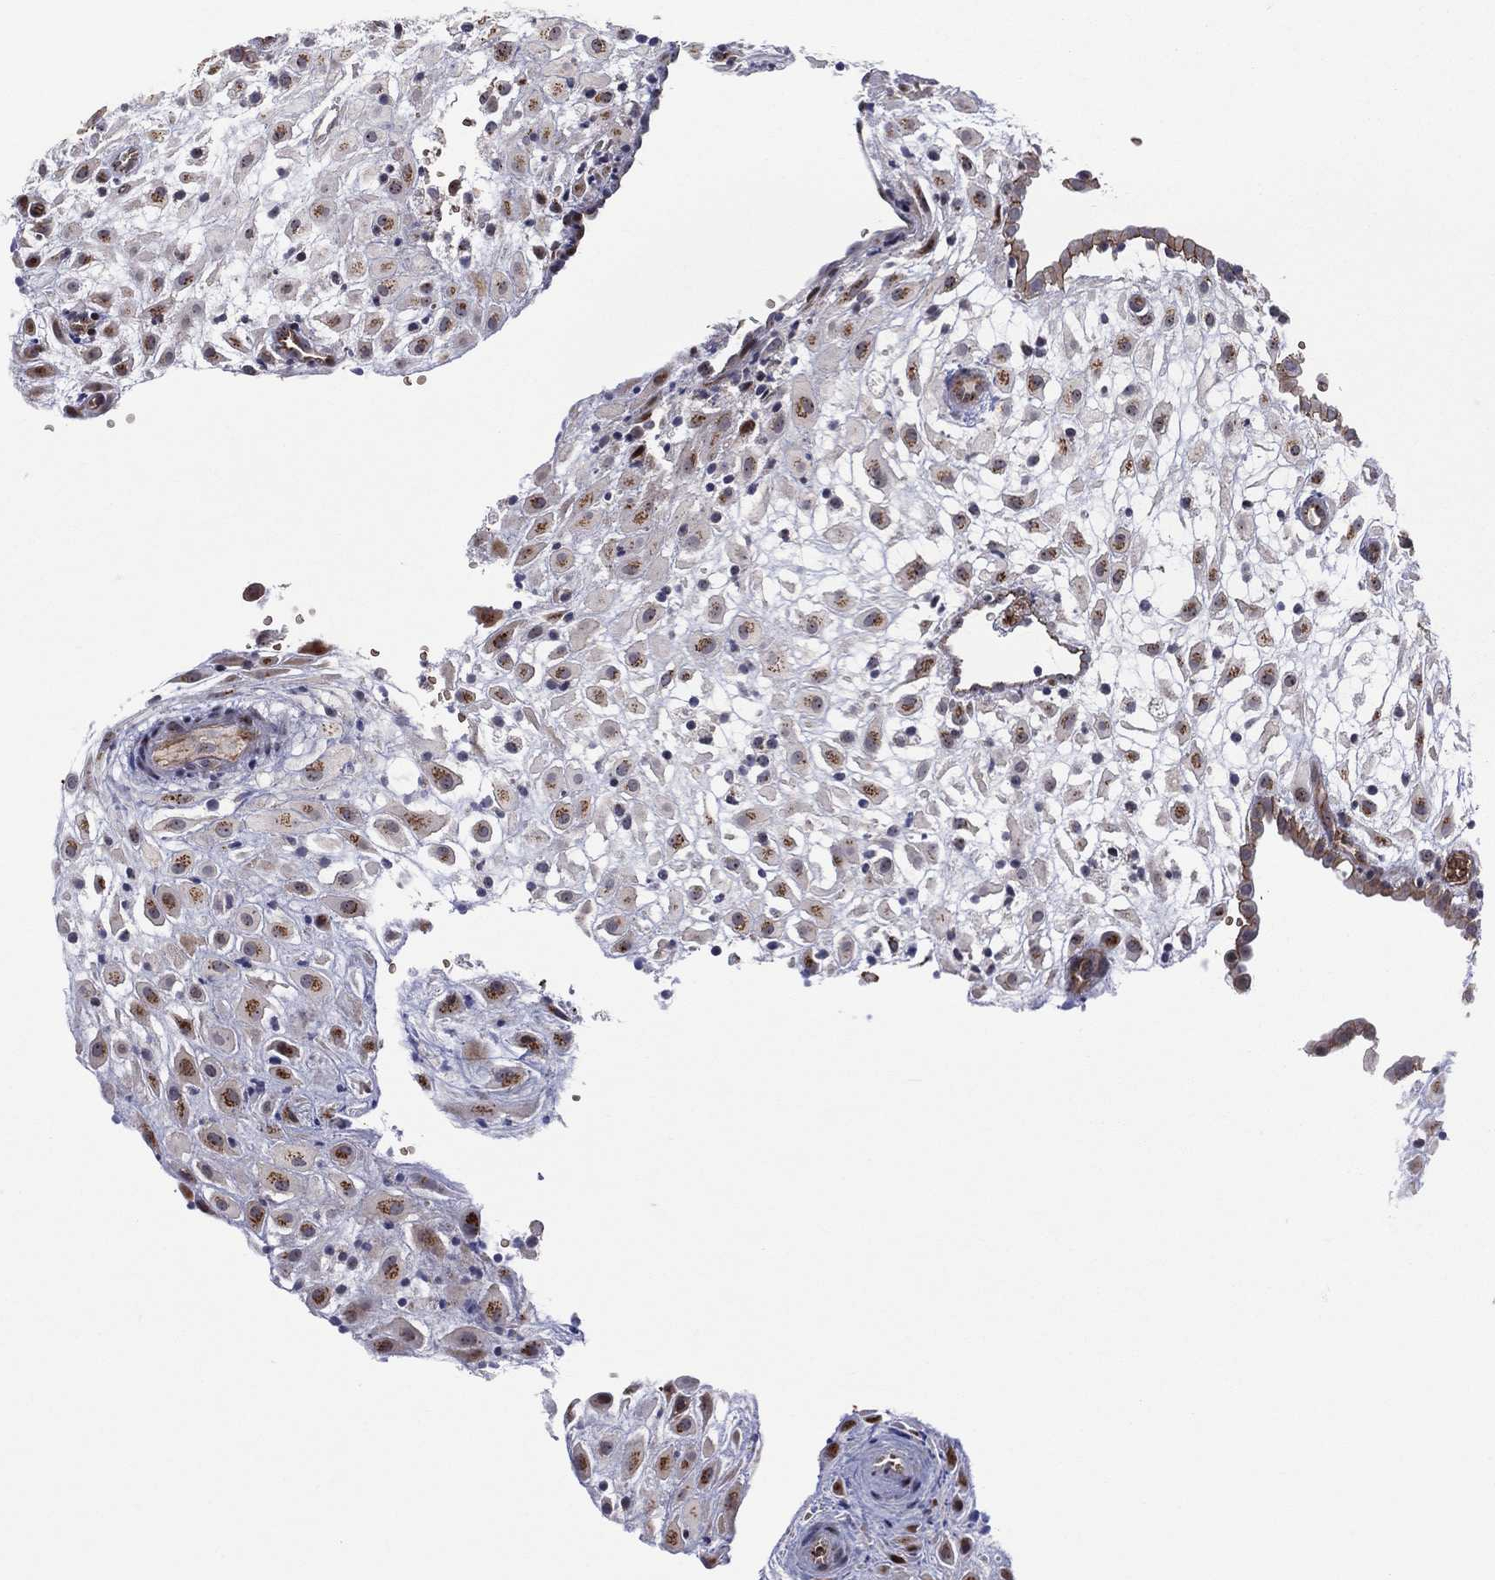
{"staining": {"intensity": "moderate", "quantity": ">75%", "location": "cytoplasmic/membranous"}, "tissue": "placenta", "cell_type": "Decidual cells", "image_type": "normal", "snomed": [{"axis": "morphology", "description": "Normal tissue, NOS"}, {"axis": "topography", "description": "Placenta"}], "caption": "Placenta was stained to show a protein in brown. There is medium levels of moderate cytoplasmic/membranous expression in approximately >75% of decidual cells. (IHC, brightfield microscopy, high magnification).", "gene": "VHL", "patient": {"sex": "female", "age": 24}}